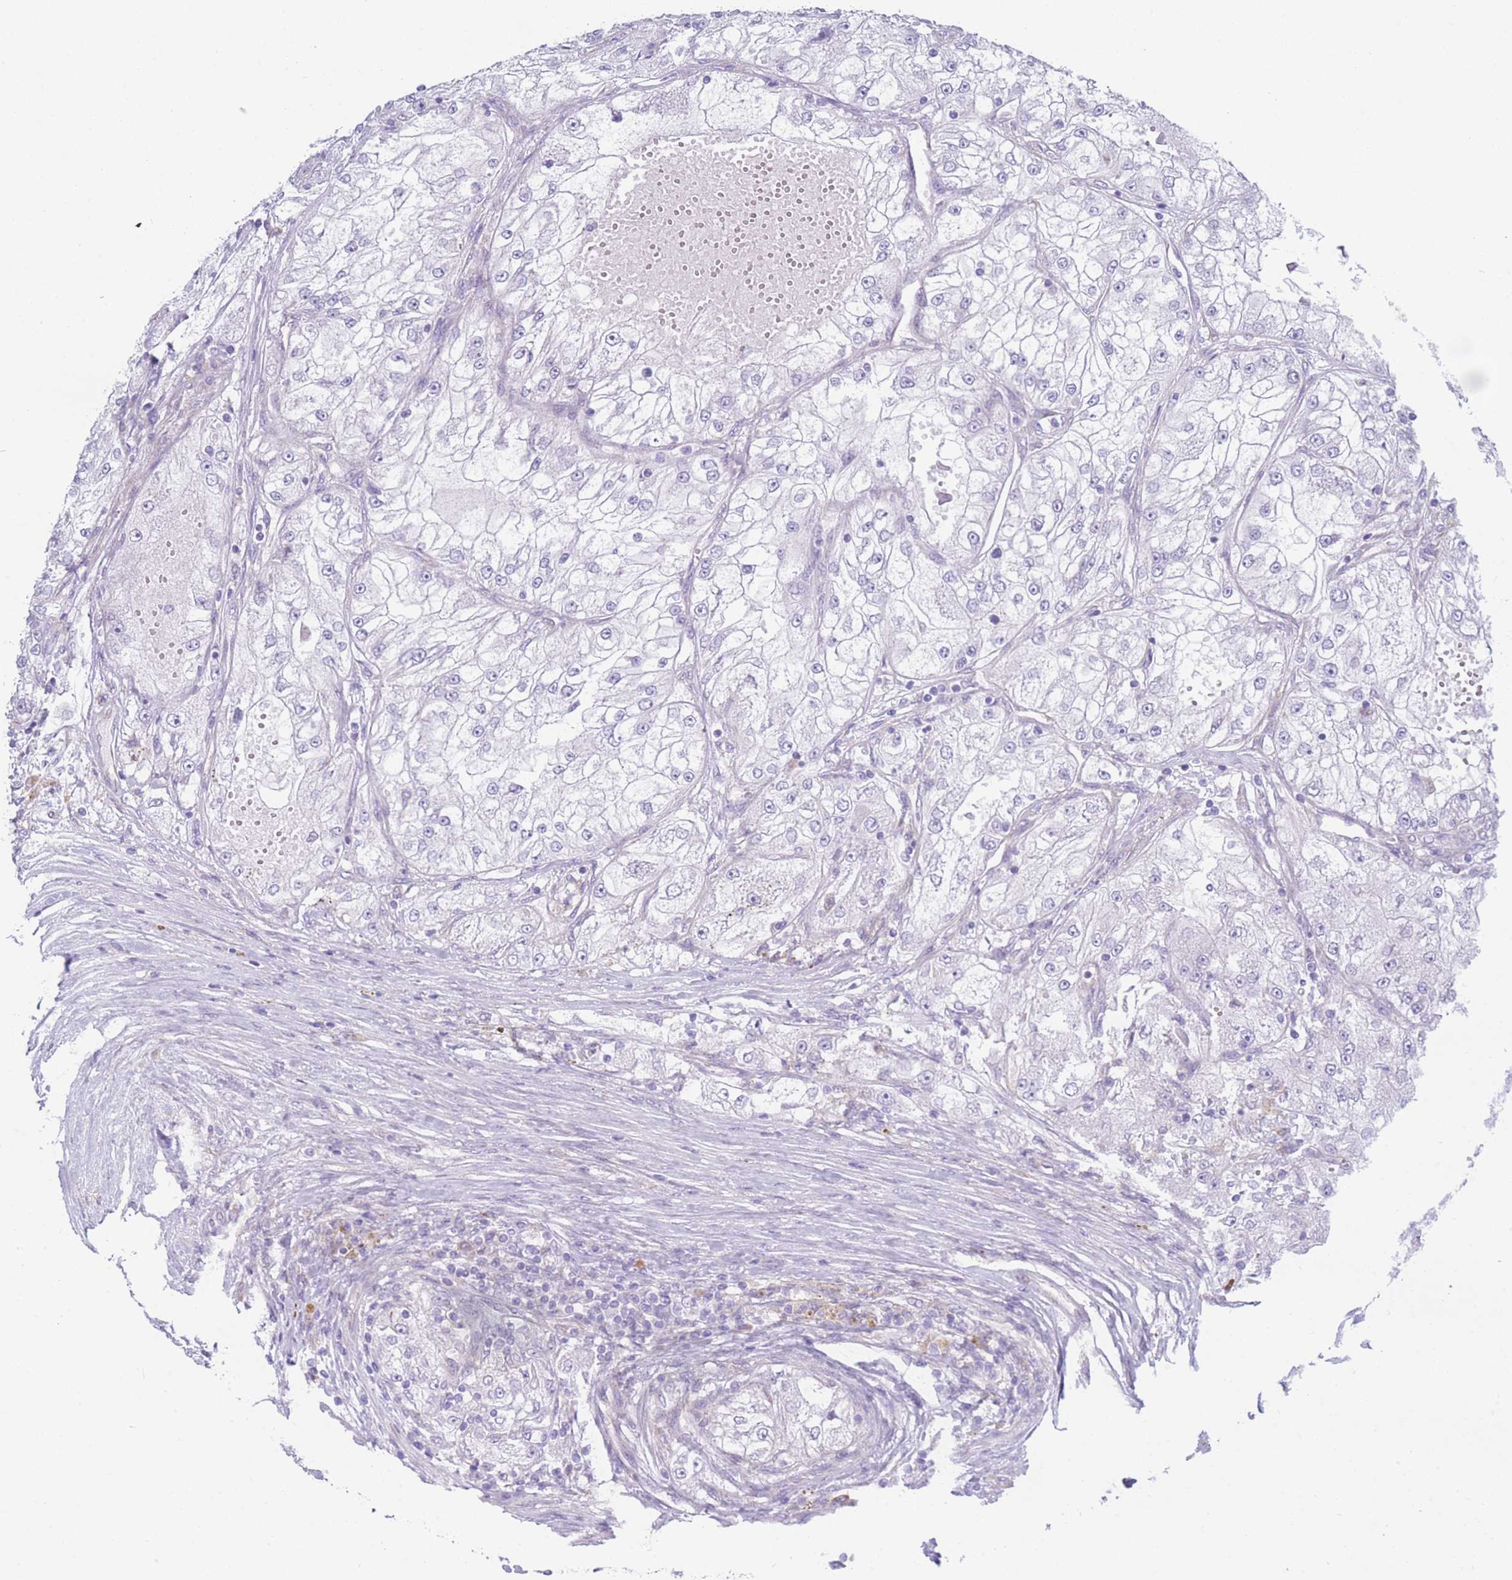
{"staining": {"intensity": "negative", "quantity": "none", "location": "none"}, "tissue": "renal cancer", "cell_type": "Tumor cells", "image_type": "cancer", "snomed": [{"axis": "morphology", "description": "Adenocarcinoma, NOS"}, {"axis": "topography", "description": "Kidney"}], "caption": "Immunohistochemistry (IHC) image of human renal cancer stained for a protein (brown), which shows no expression in tumor cells. Brightfield microscopy of immunohistochemistry stained with DAB (brown) and hematoxylin (blue), captured at high magnification.", "gene": "XKR8", "patient": {"sex": "female", "age": 72}}